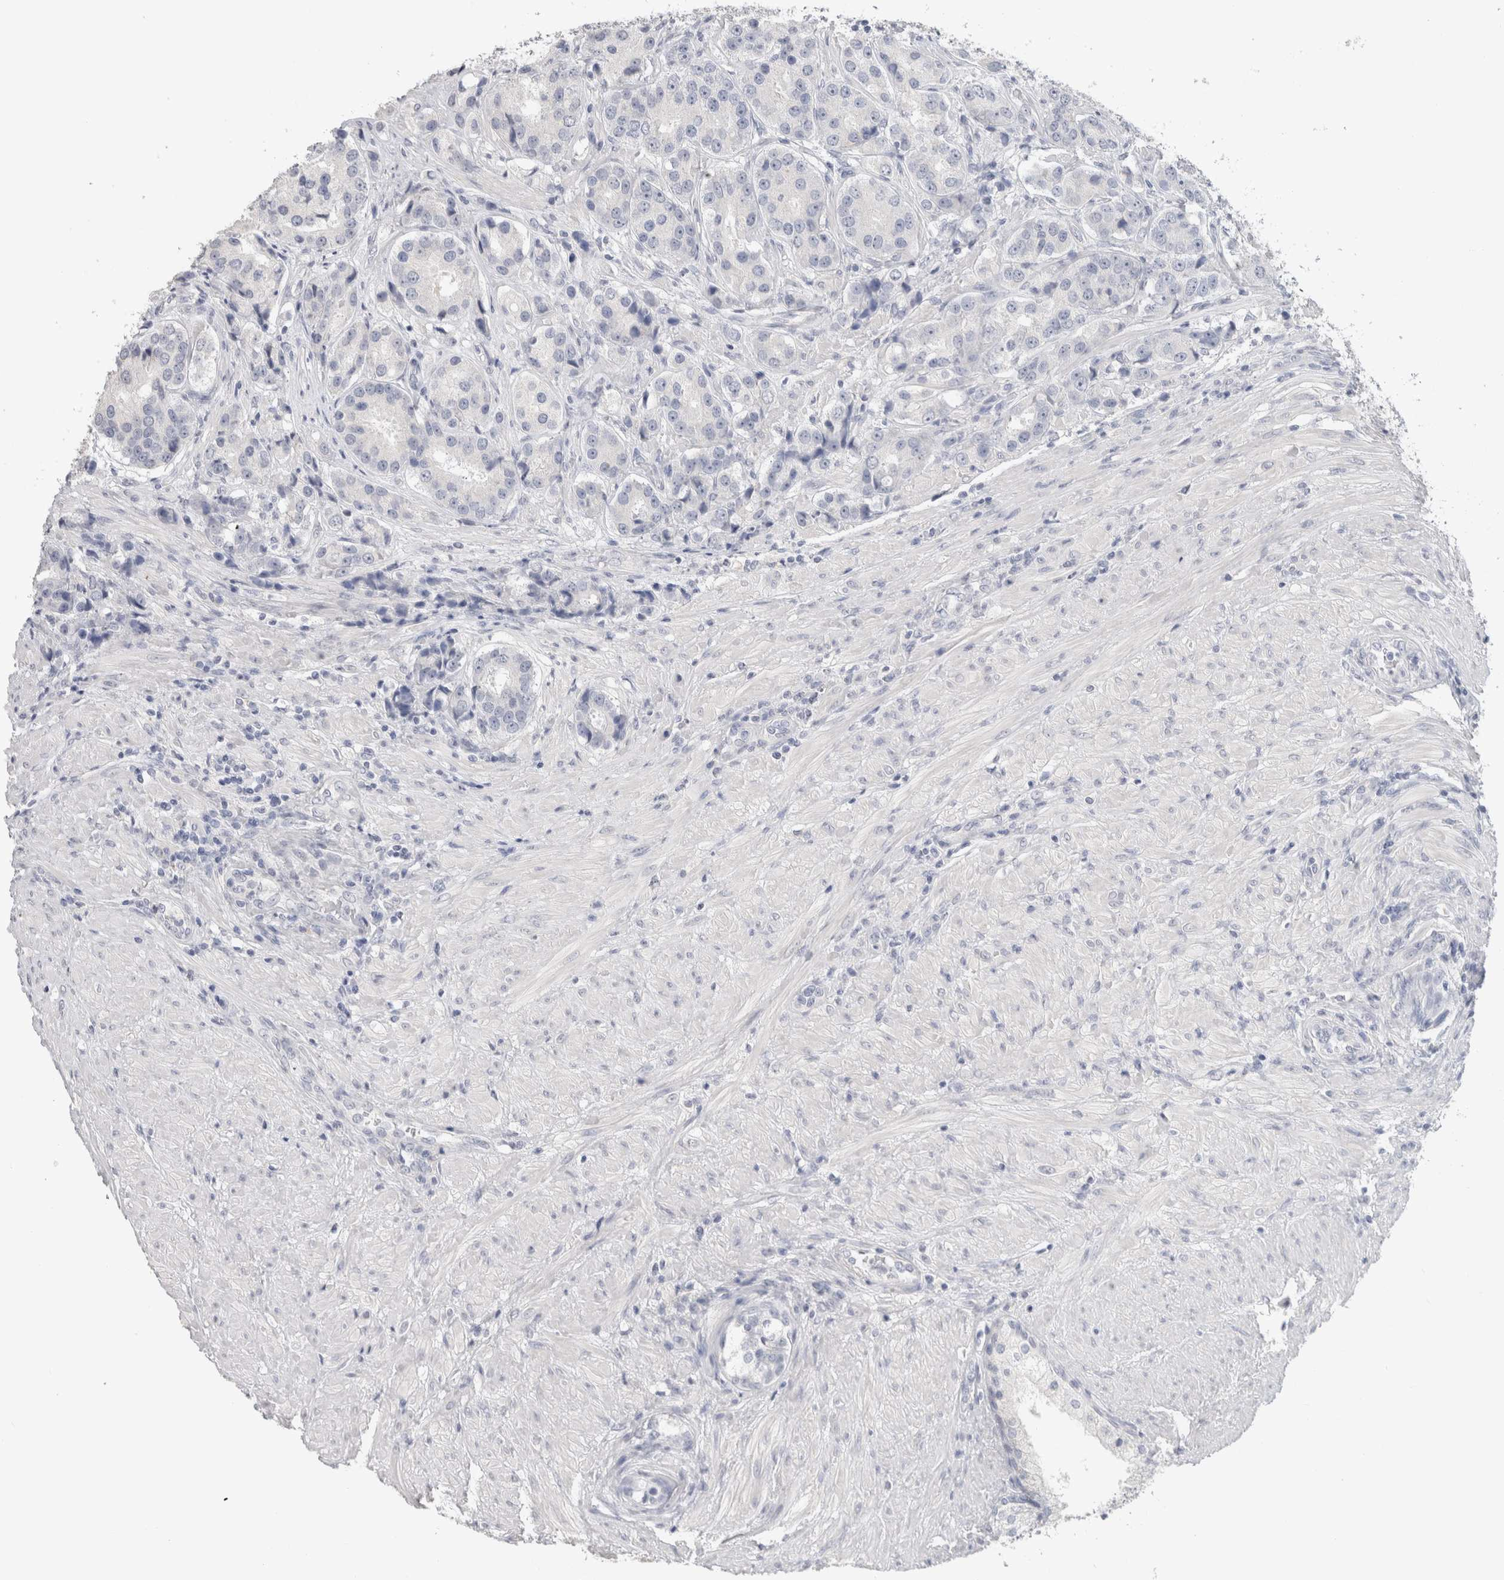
{"staining": {"intensity": "negative", "quantity": "none", "location": "none"}, "tissue": "prostate cancer", "cell_type": "Tumor cells", "image_type": "cancer", "snomed": [{"axis": "morphology", "description": "Adenocarcinoma, High grade"}, {"axis": "topography", "description": "Prostate"}], "caption": "Immunohistochemistry (IHC) of prostate high-grade adenocarcinoma reveals no staining in tumor cells.", "gene": "SLC6A1", "patient": {"sex": "male", "age": 60}}